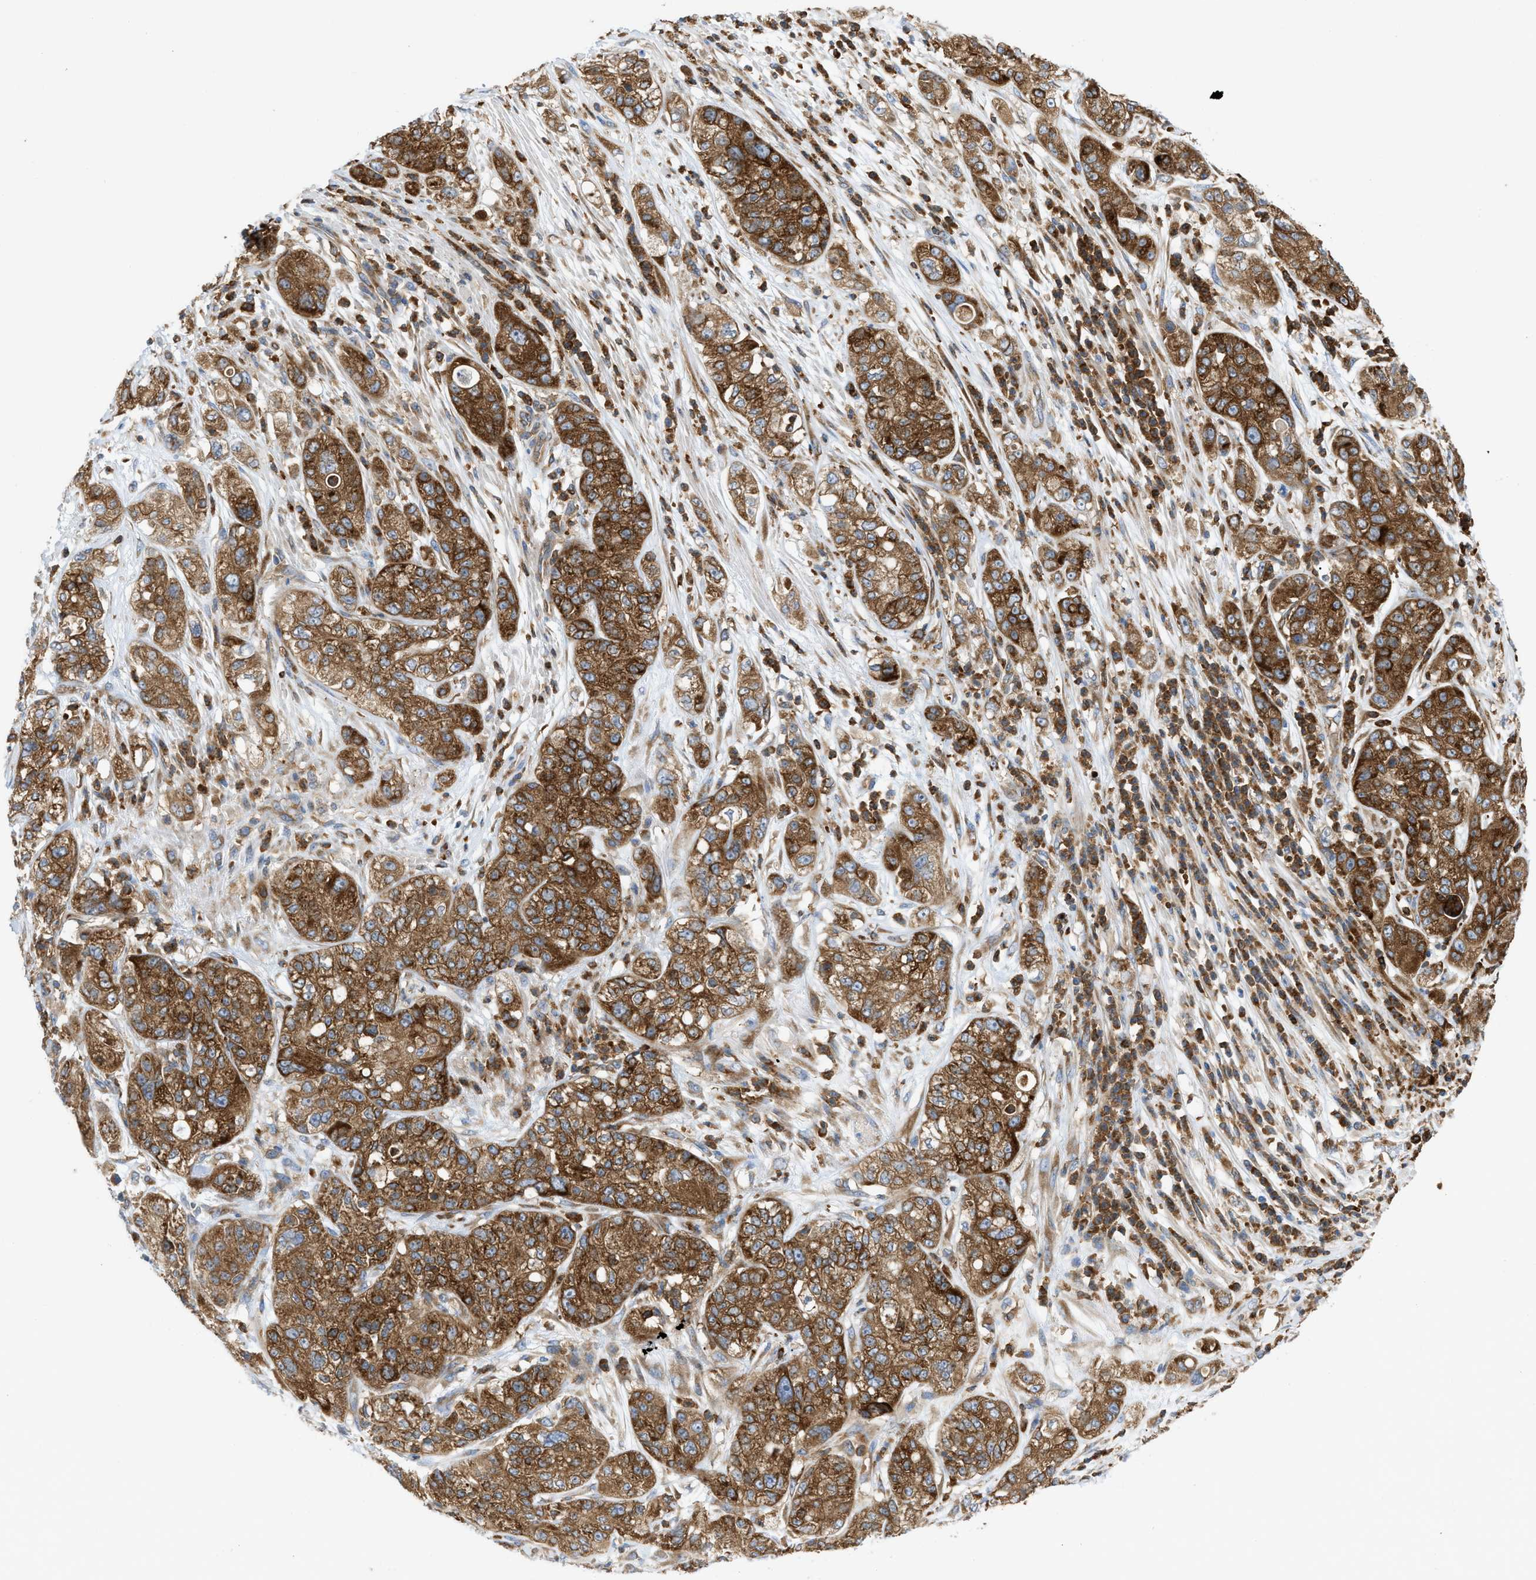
{"staining": {"intensity": "strong", "quantity": ">75%", "location": "cytoplasmic/membranous"}, "tissue": "pancreatic cancer", "cell_type": "Tumor cells", "image_type": "cancer", "snomed": [{"axis": "morphology", "description": "Adenocarcinoma, NOS"}, {"axis": "topography", "description": "Pancreas"}], "caption": "Immunohistochemical staining of pancreatic cancer (adenocarcinoma) shows high levels of strong cytoplasmic/membranous protein positivity in approximately >75% of tumor cells.", "gene": "GPAT4", "patient": {"sex": "female", "age": 78}}